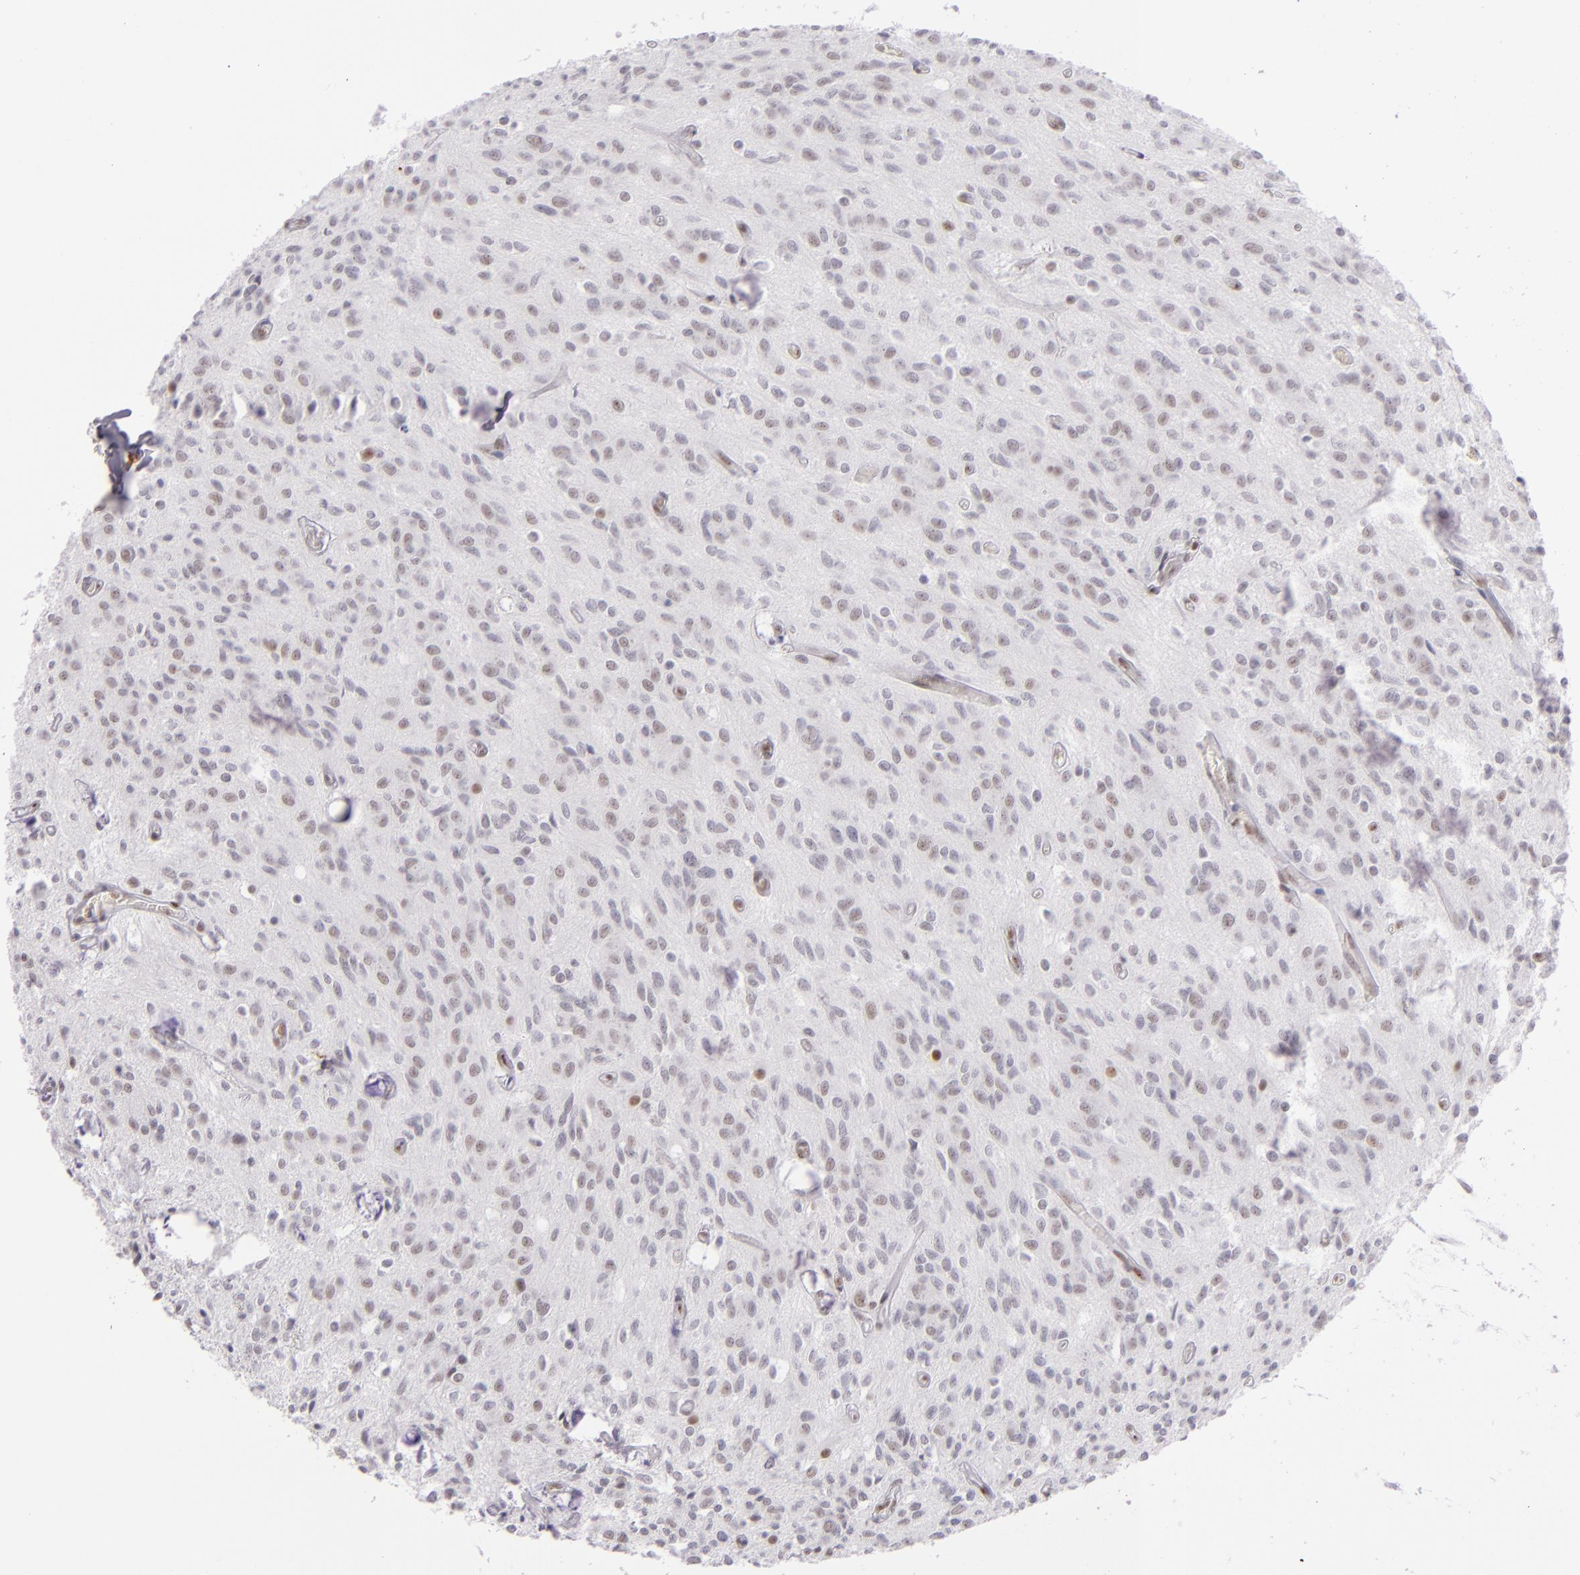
{"staining": {"intensity": "weak", "quantity": "<25%", "location": "nuclear"}, "tissue": "glioma", "cell_type": "Tumor cells", "image_type": "cancer", "snomed": [{"axis": "morphology", "description": "Glioma, malignant, Low grade"}, {"axis": "topography", "description": "Brain"}], "caption": "Malignant low-grade glioma was stained to show a protein in brown. There is no significant staining in tumor cells. (DAB immunohistochemistry with hematoxylin counter stain).", "gene": "TOP3A", "patient": {"sex": "female", "age": 15}}